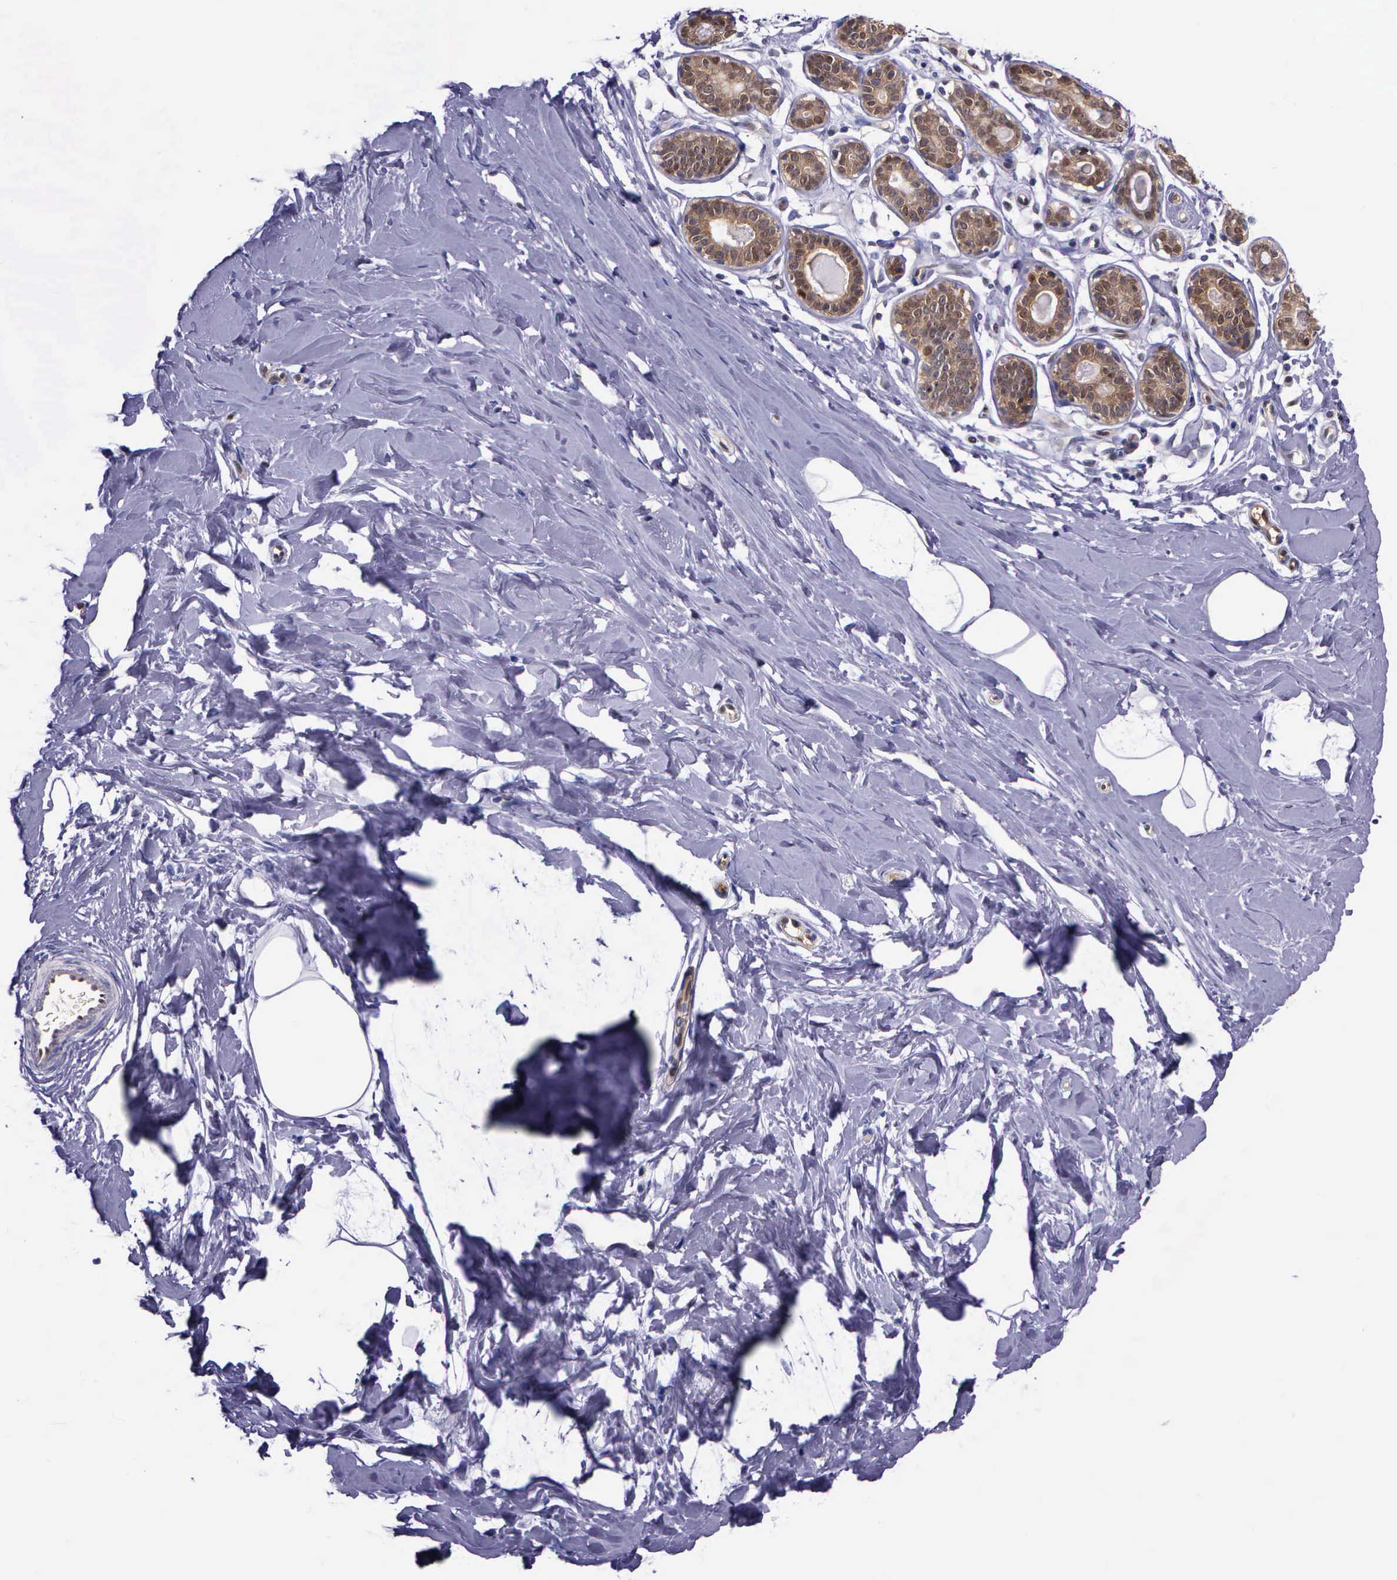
{"staining": {"intensity": "negative", "quantity": "none", "location": "none"}, "tissue": "breast", "cell_type": "Adipocytes", "image_type": "normal", "snomed": [{"axis": "morphology", "description": "Normal tissue, NOS"}, {"axis": "topography", "description": "Breast"}], "caption": "Adipocytes show no significant positivity in normal breast.", "gene": "GMPR2", "patient": {"sex": "female", "age": 44}}